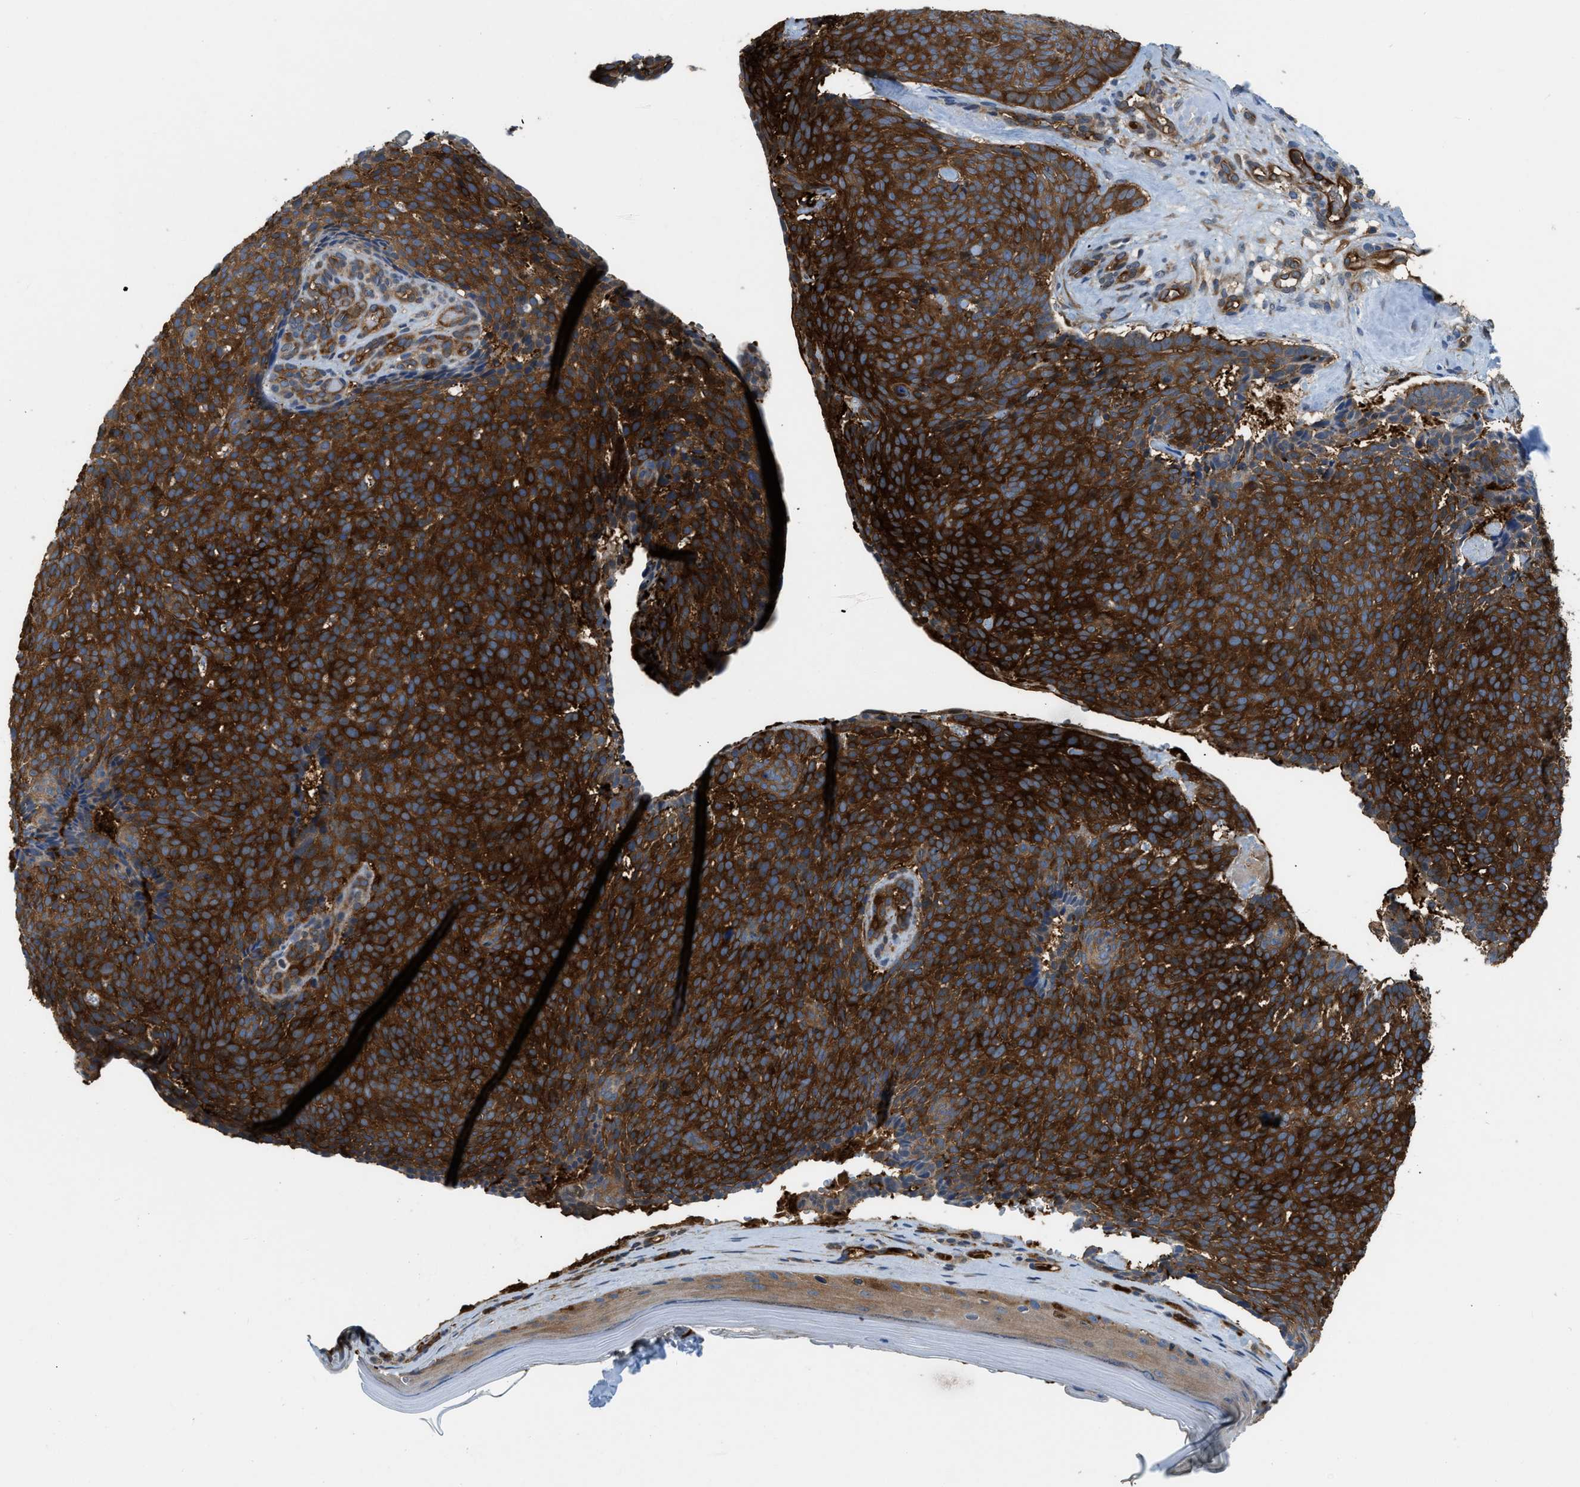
{"staining": {"intensity": "moderate", "quantity": ">75%", "location": "cytoplasmic/membranous"}, "tissue": "skin cancer", "cell_type": "Tumor cells", "image_type": "cancer", "snomed": [{"axis": "morphology", "description": "Basal cell carcinoma"}, {"axis": "topography", "description": "Skin"}], "caption": "Brown immunohistochemical staining in human skin cancer displays moderate cytoplasmic/membranous staining in approximately >75% of tumor cells.", "gene": "PFKP", "patient": {"sex": "male", "age": 61}}